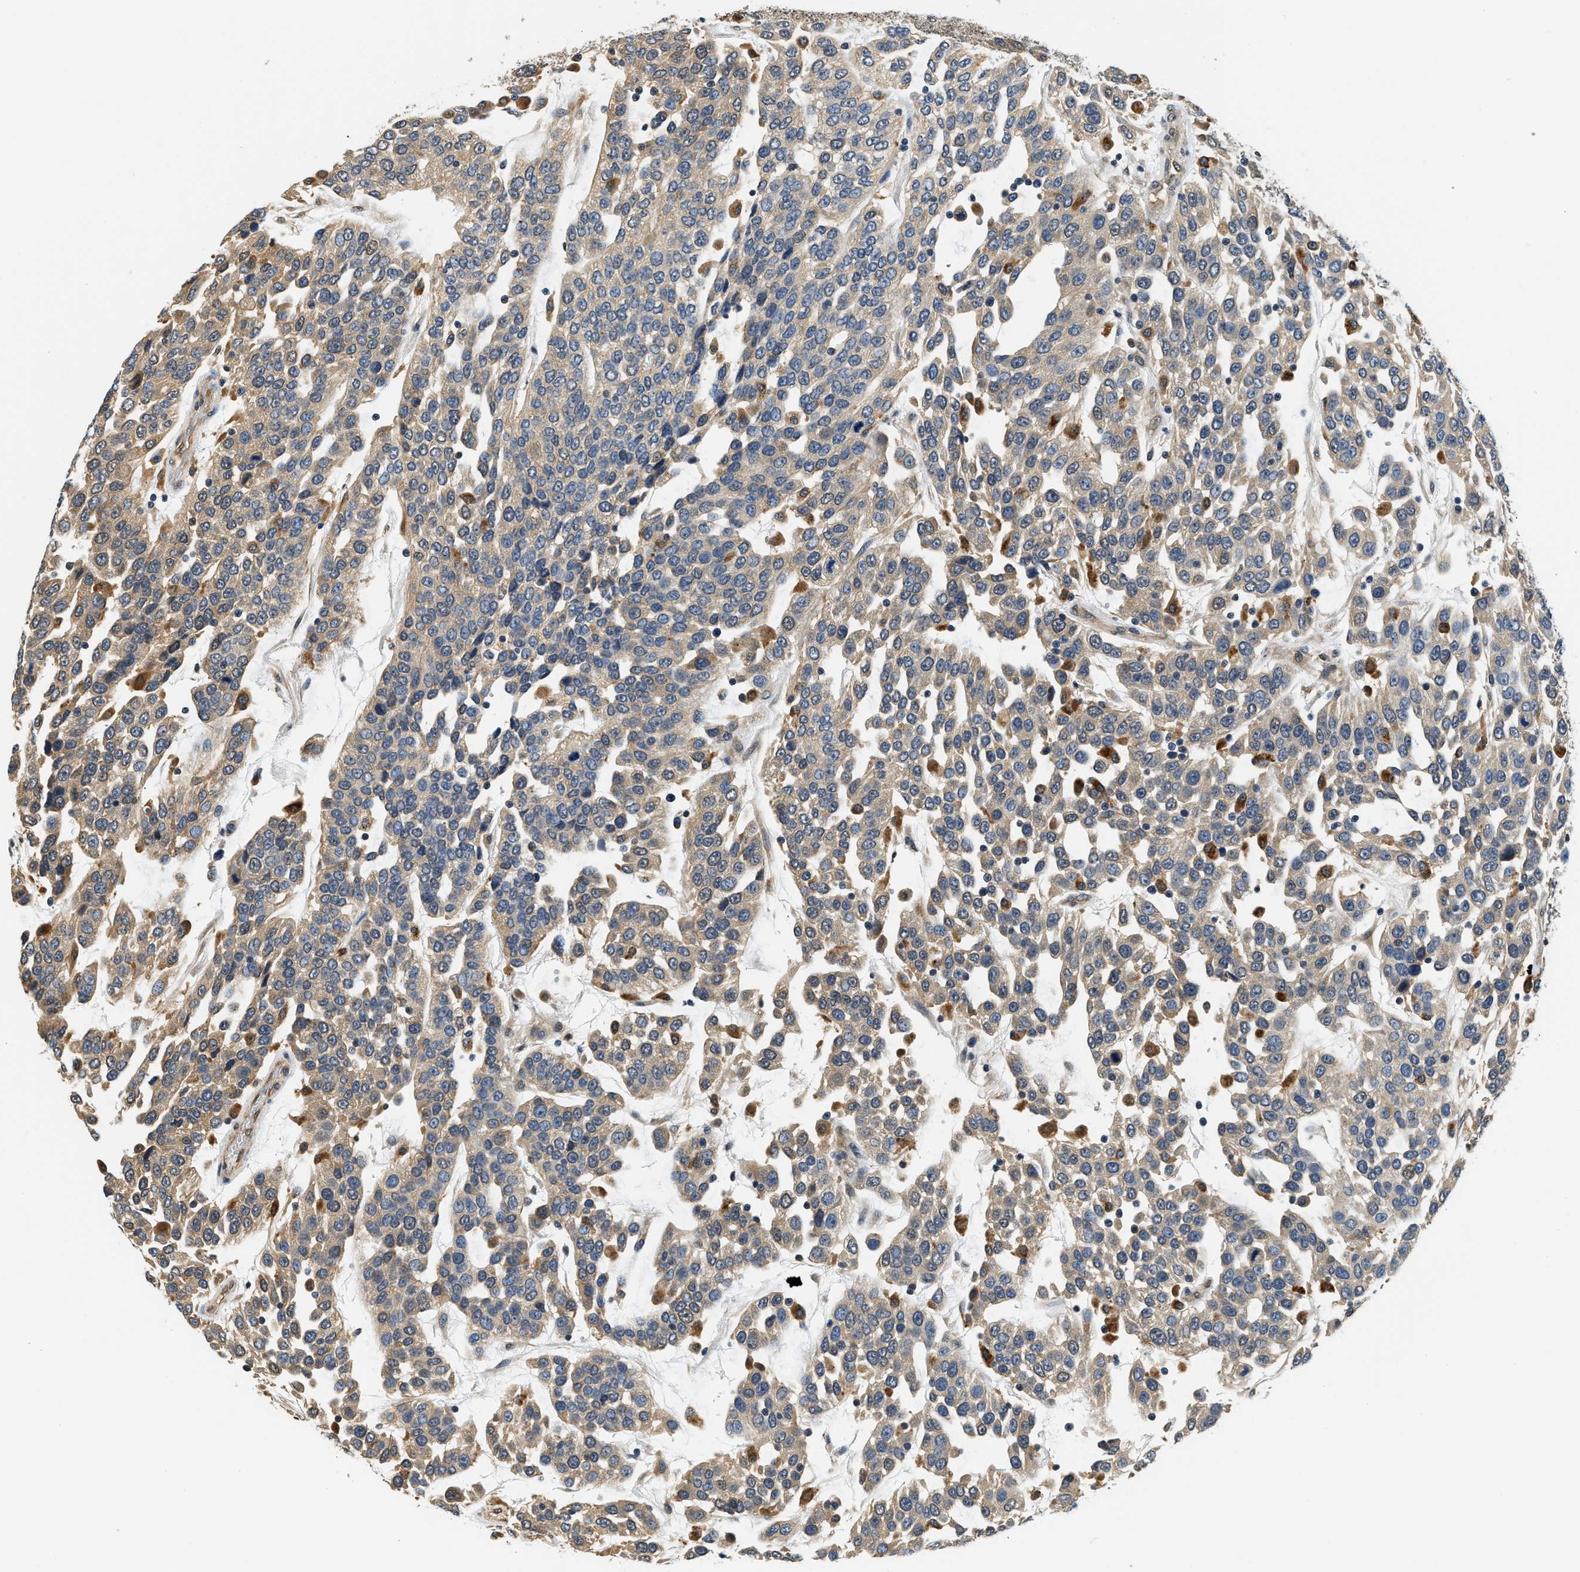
{"staining": {"intensity": "weak", "quantity": ">75%", "location": "cytoplasmic/membranous"}, "tissue": "urothelial cancer", "cell_type": "Tumor cells", "image_type": "cancer", "snomed": [{"axis": "morphology", "description": "Urothelial carcinoma, High grade"}, {"axis": "topography", "description": "Urinary bladder"}], "caption": "Human urothelial cancer stained with a protein marker shows weak staining in tumor cells.", "gene": "BCL7C", "patient": {"sex": "female", "age": 80}}